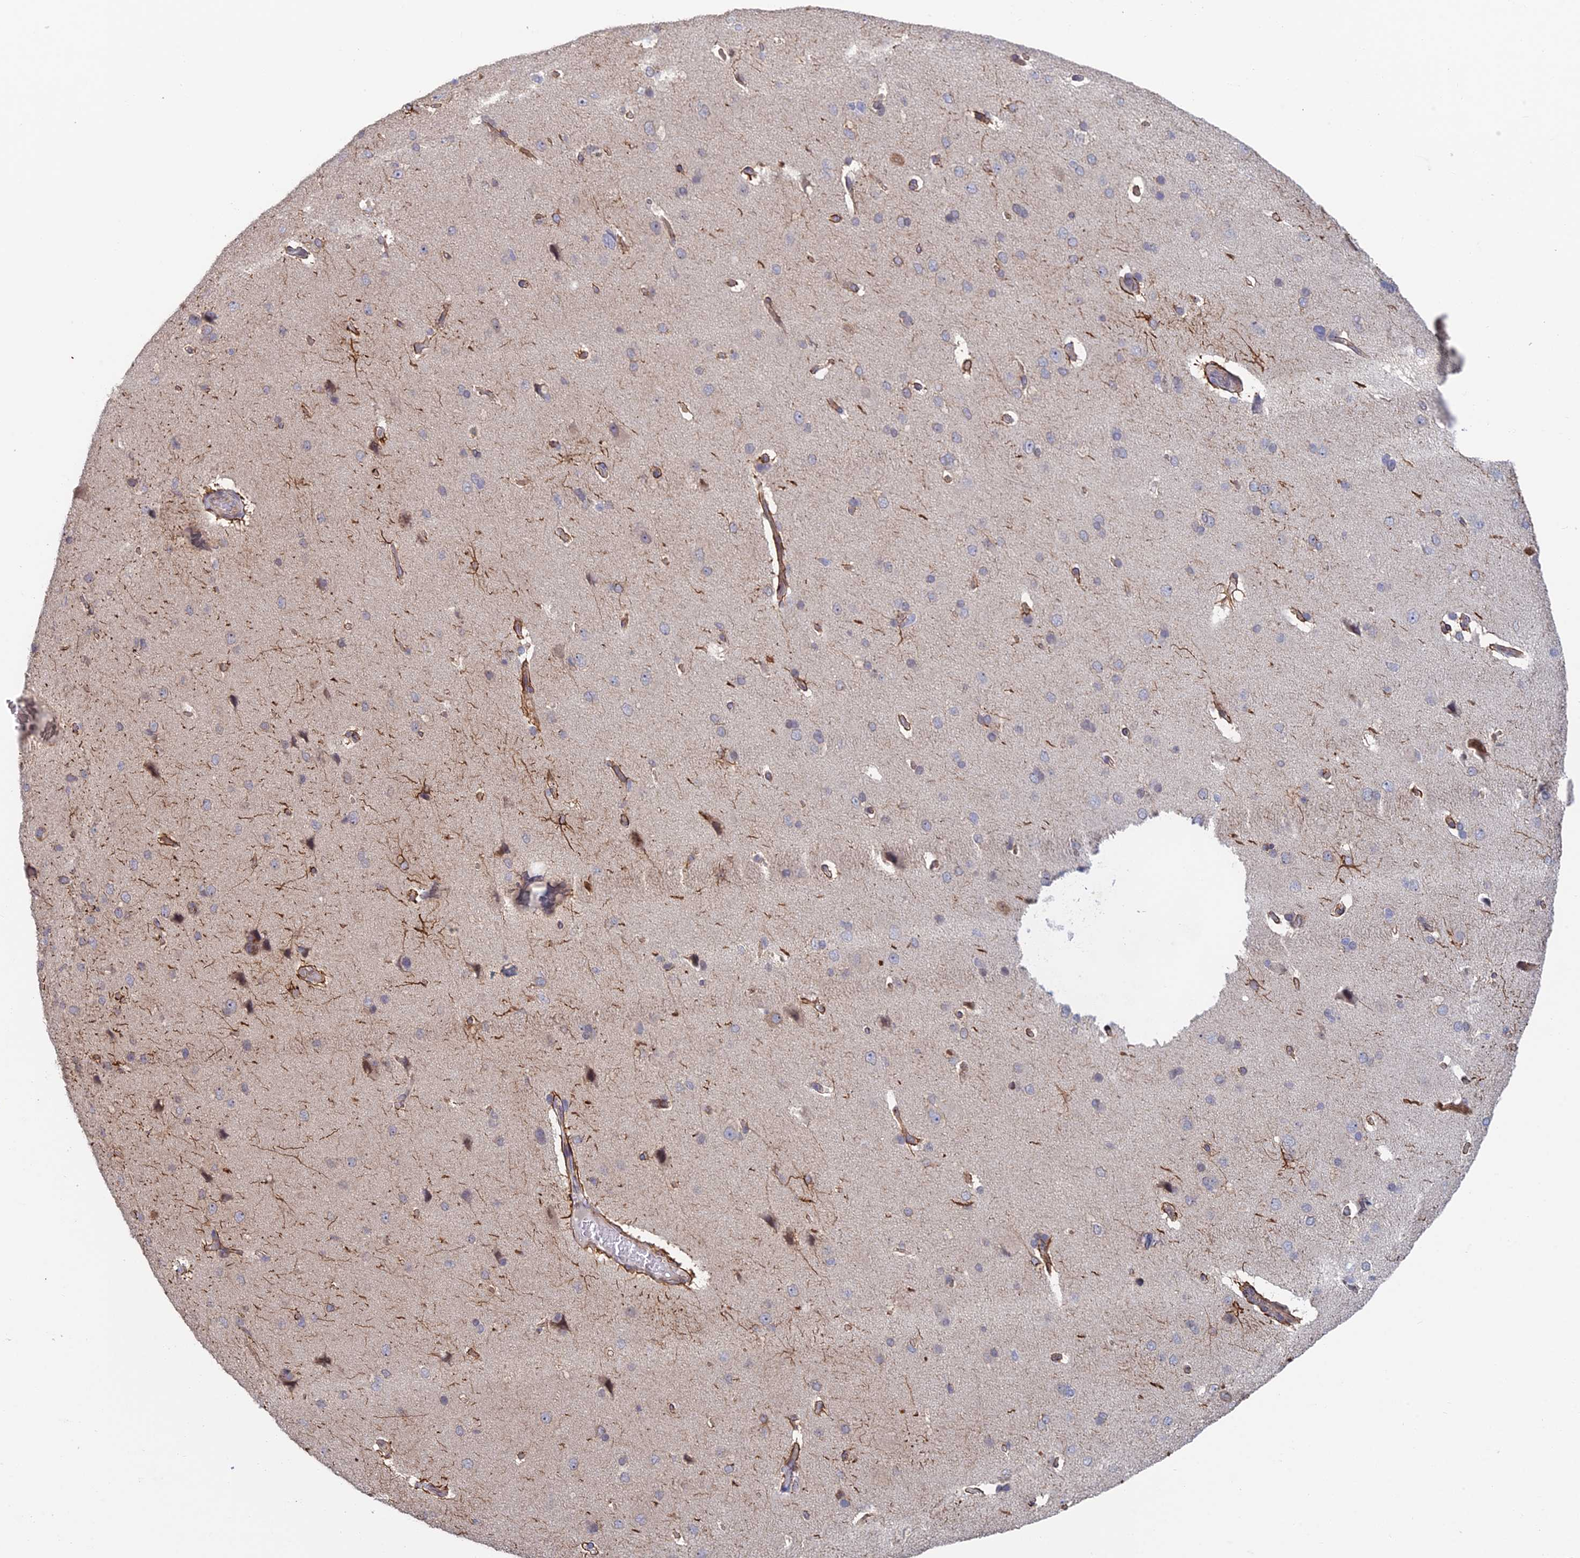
{"staining": {"intensity": "moderate", "quantity": "25%-75%", "location": "cytoplasmic/membranous"}, "tissue": "cerebral cortex", "cell_type": "Endothelial cells", "image_type": "normal", "snomed": [{"axis": "morphology", "description": "Normal tissue, NOS"}, {"axis": "topography", "description": "Cerebral cortex"}], "caption": "Cerebral cortex was stained to show a protein in brown. There is medium levels of moderate cytoplasmic/membranous staining in about 25%-75% of endothelial cells. (IHC, brightfield microscopy, high magnification).", "gene": "PPP1R26", "patient": {"sex": "male", "age": 62}}